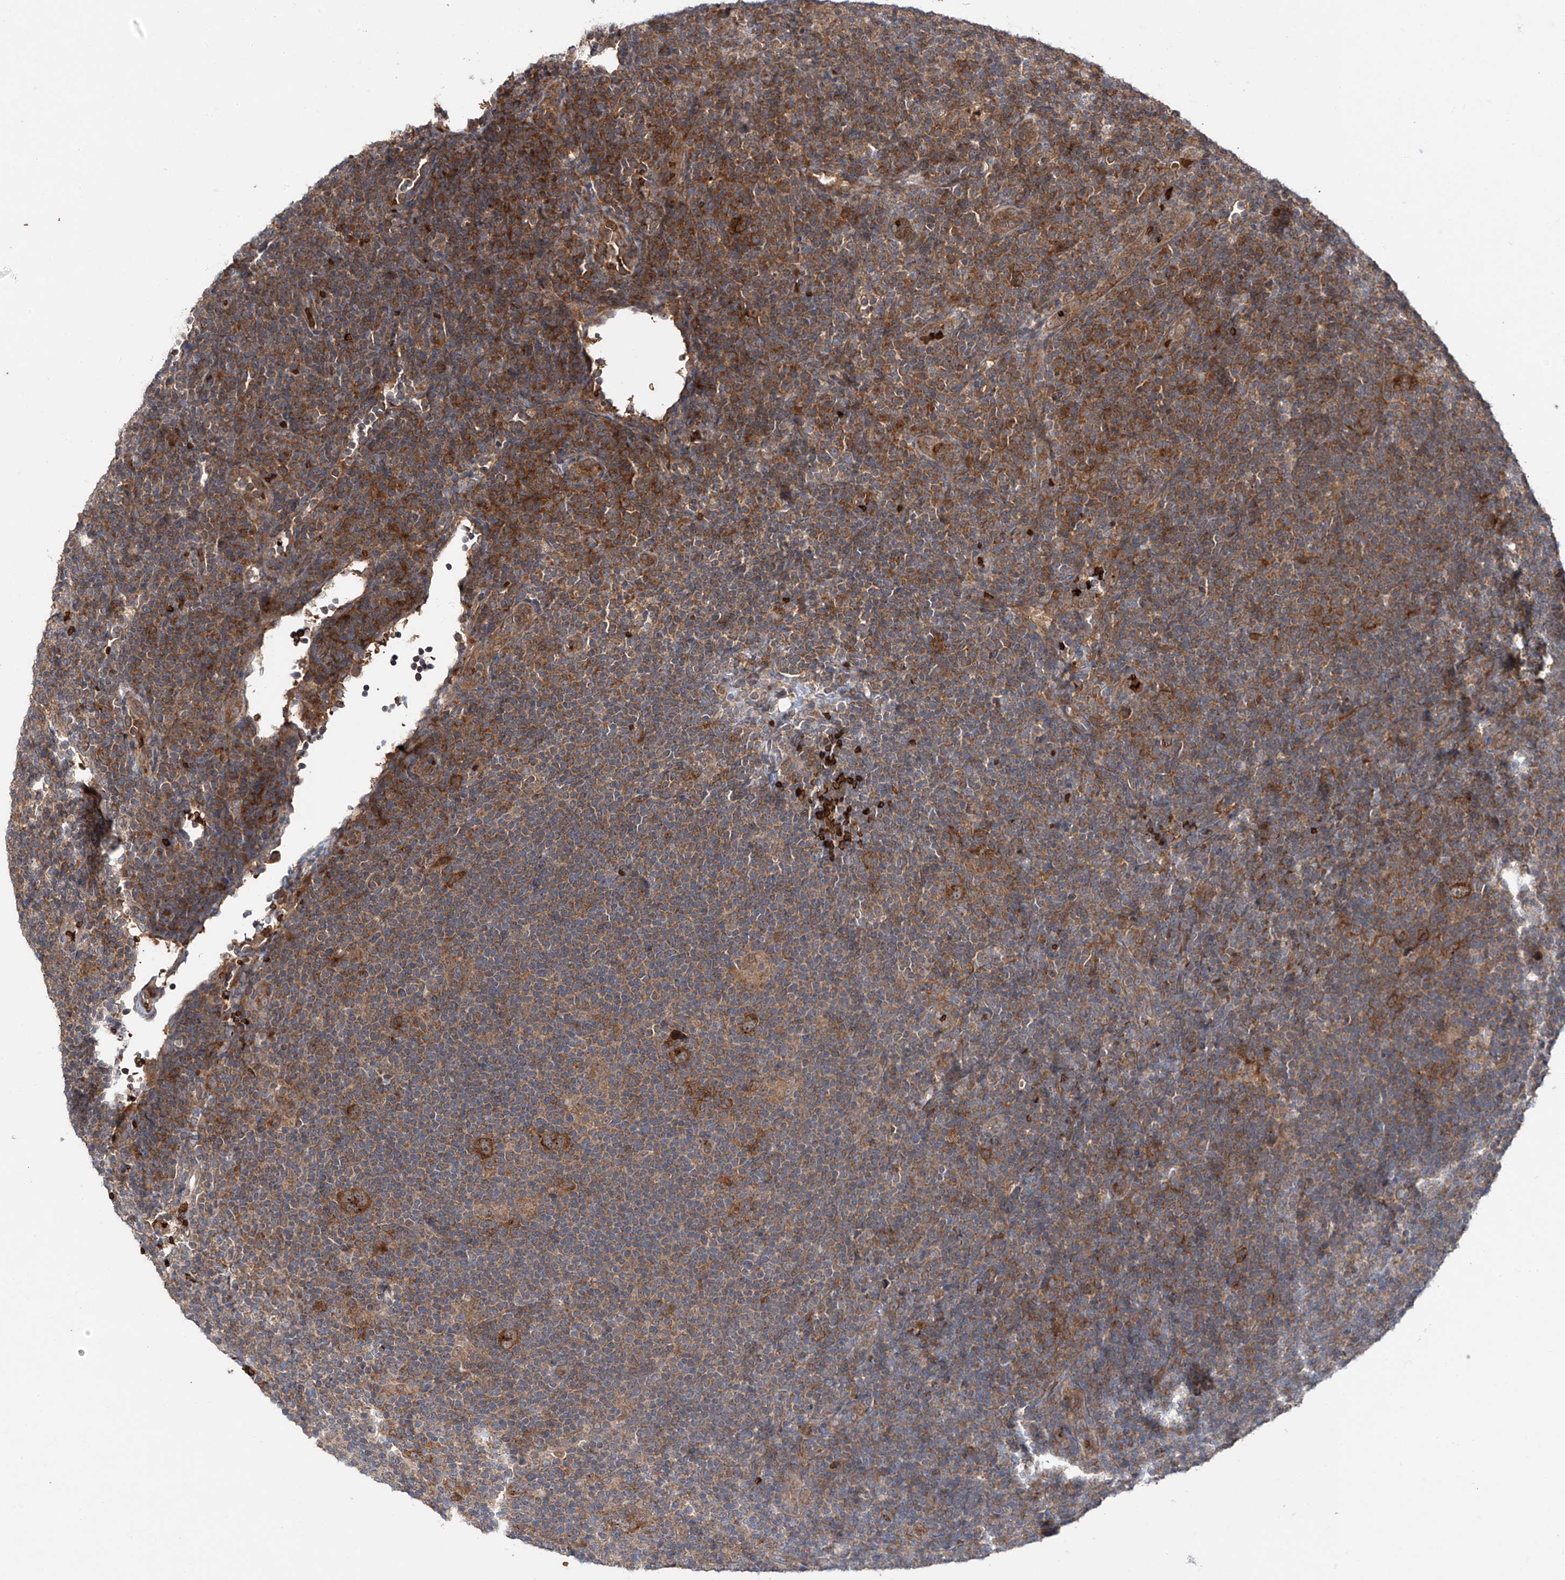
{"staining": {"intensity": "moderate", "quantity": ">75%", "location": "cytoplasmic/membranous"}, "tissue": "lymphoma", "cell_type": "Tumor cells", "image_type": "cancer", "snomed": [{"axis": "morphology", "description": "Hodgkin's disease, NOS"}, {"axis": "topography", "description": "Lymph node"}], "caption": "Immunohistochemistry (IHC) histopathology image of neoplastic tissue: human lymphoma stained using IHC reveals medium levels of moderate protein expression localized specifically in the cytoplasmic/membranous of tumor cells, appearing as a cytoplasmic/membranous brown color.", "gene": "ZDHHC9", "patient": {"sex": "female", "age": 57}}